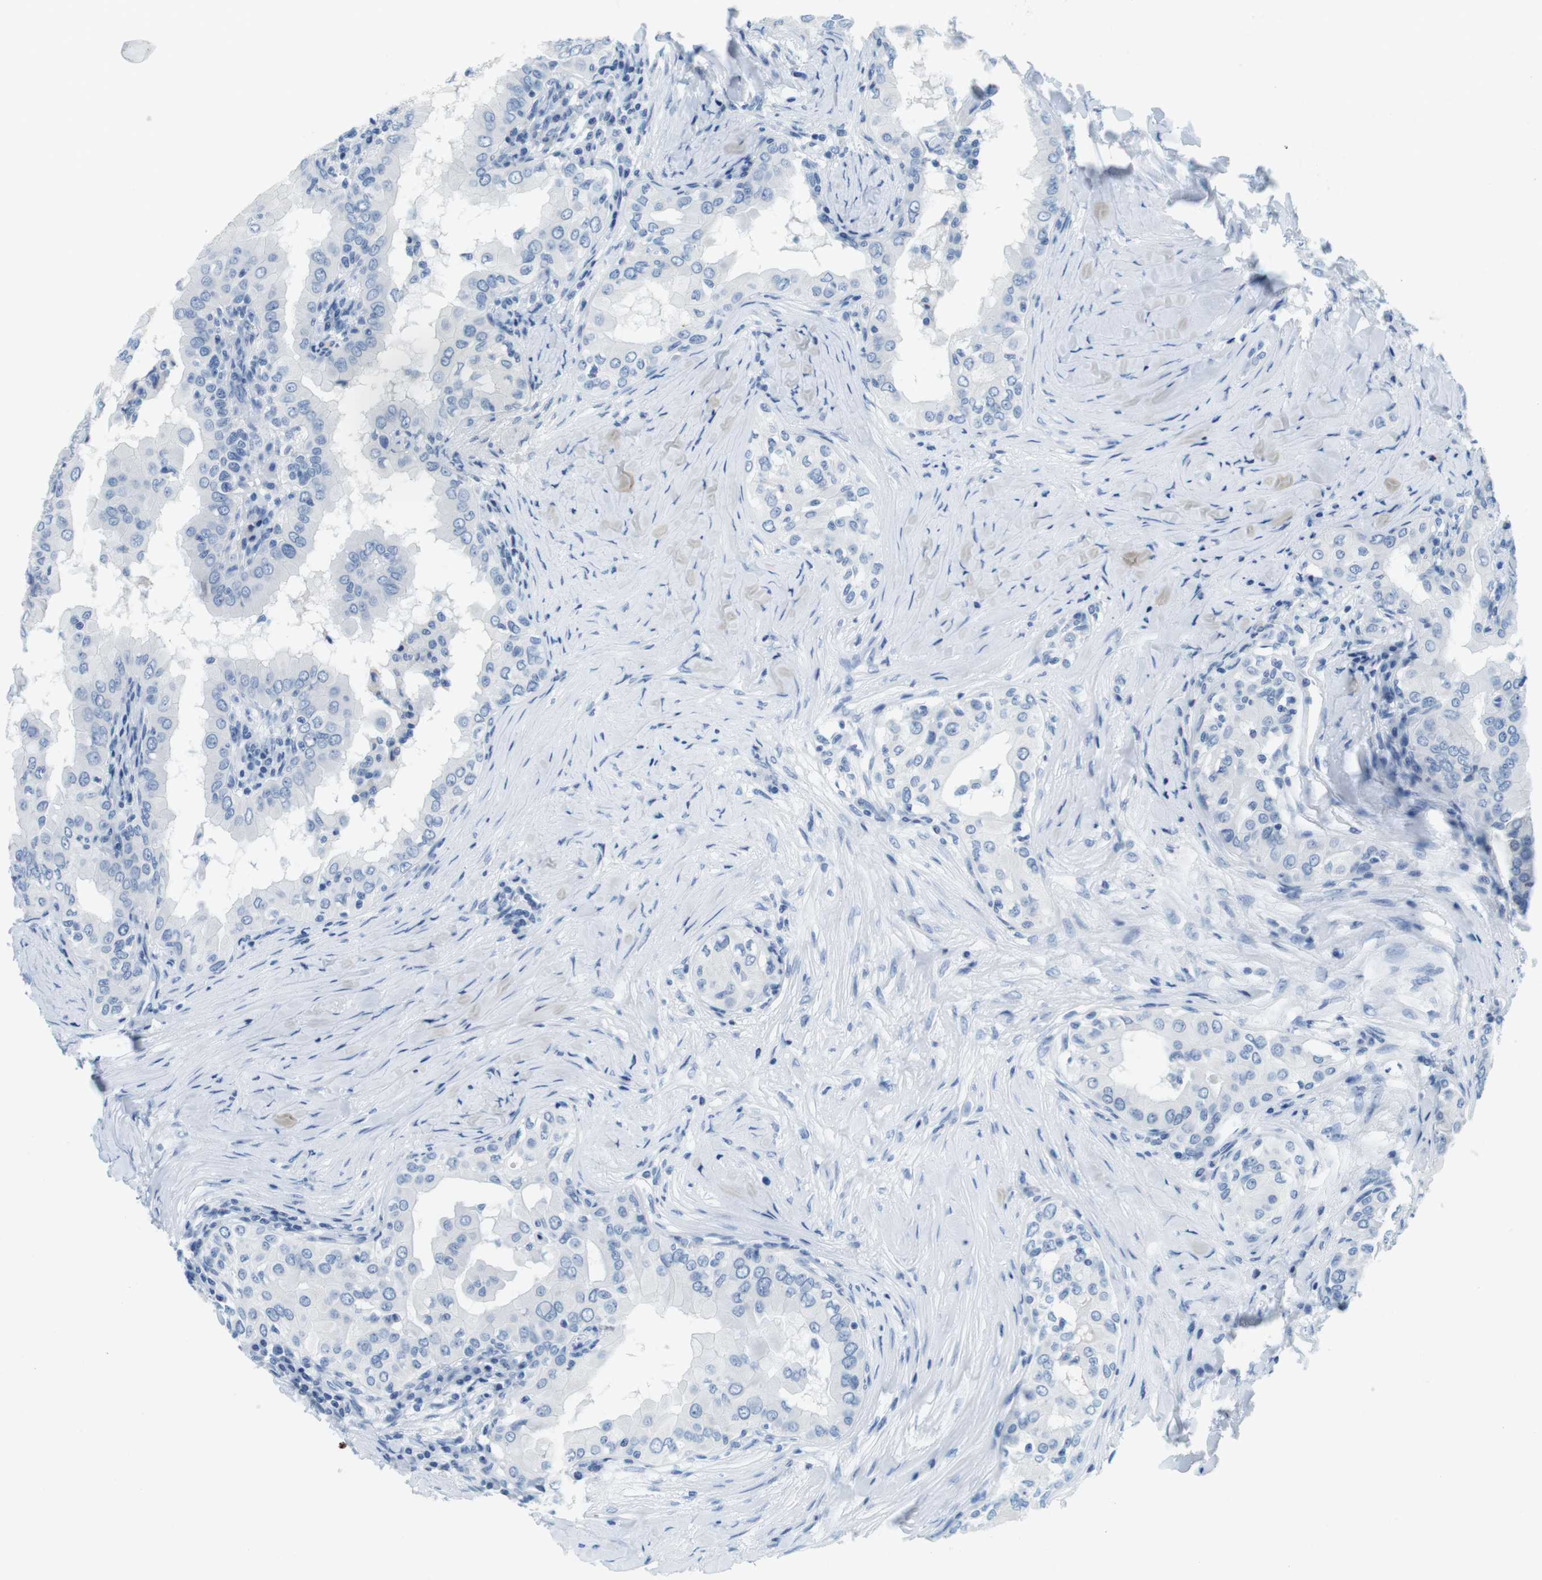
{"staining": {"intensity": "negative", "quantity": "none", "location": "none"}, "tissue": "thyroid cancer", "cell_type": "Tumor cells", "image_type": "cancer", "snomed": [{"axis": "morphology", "description": "Papillary adenocarcinoma, NOS"}, {"axis": "topography", "description": "Thyroid gland"}], "caption": "An image of human thyroid papillary adenocarcinoma is negative for staining in tumor cells.", "gene": "CYP2C9", "patient": {"sex": "male", "age": 33}}